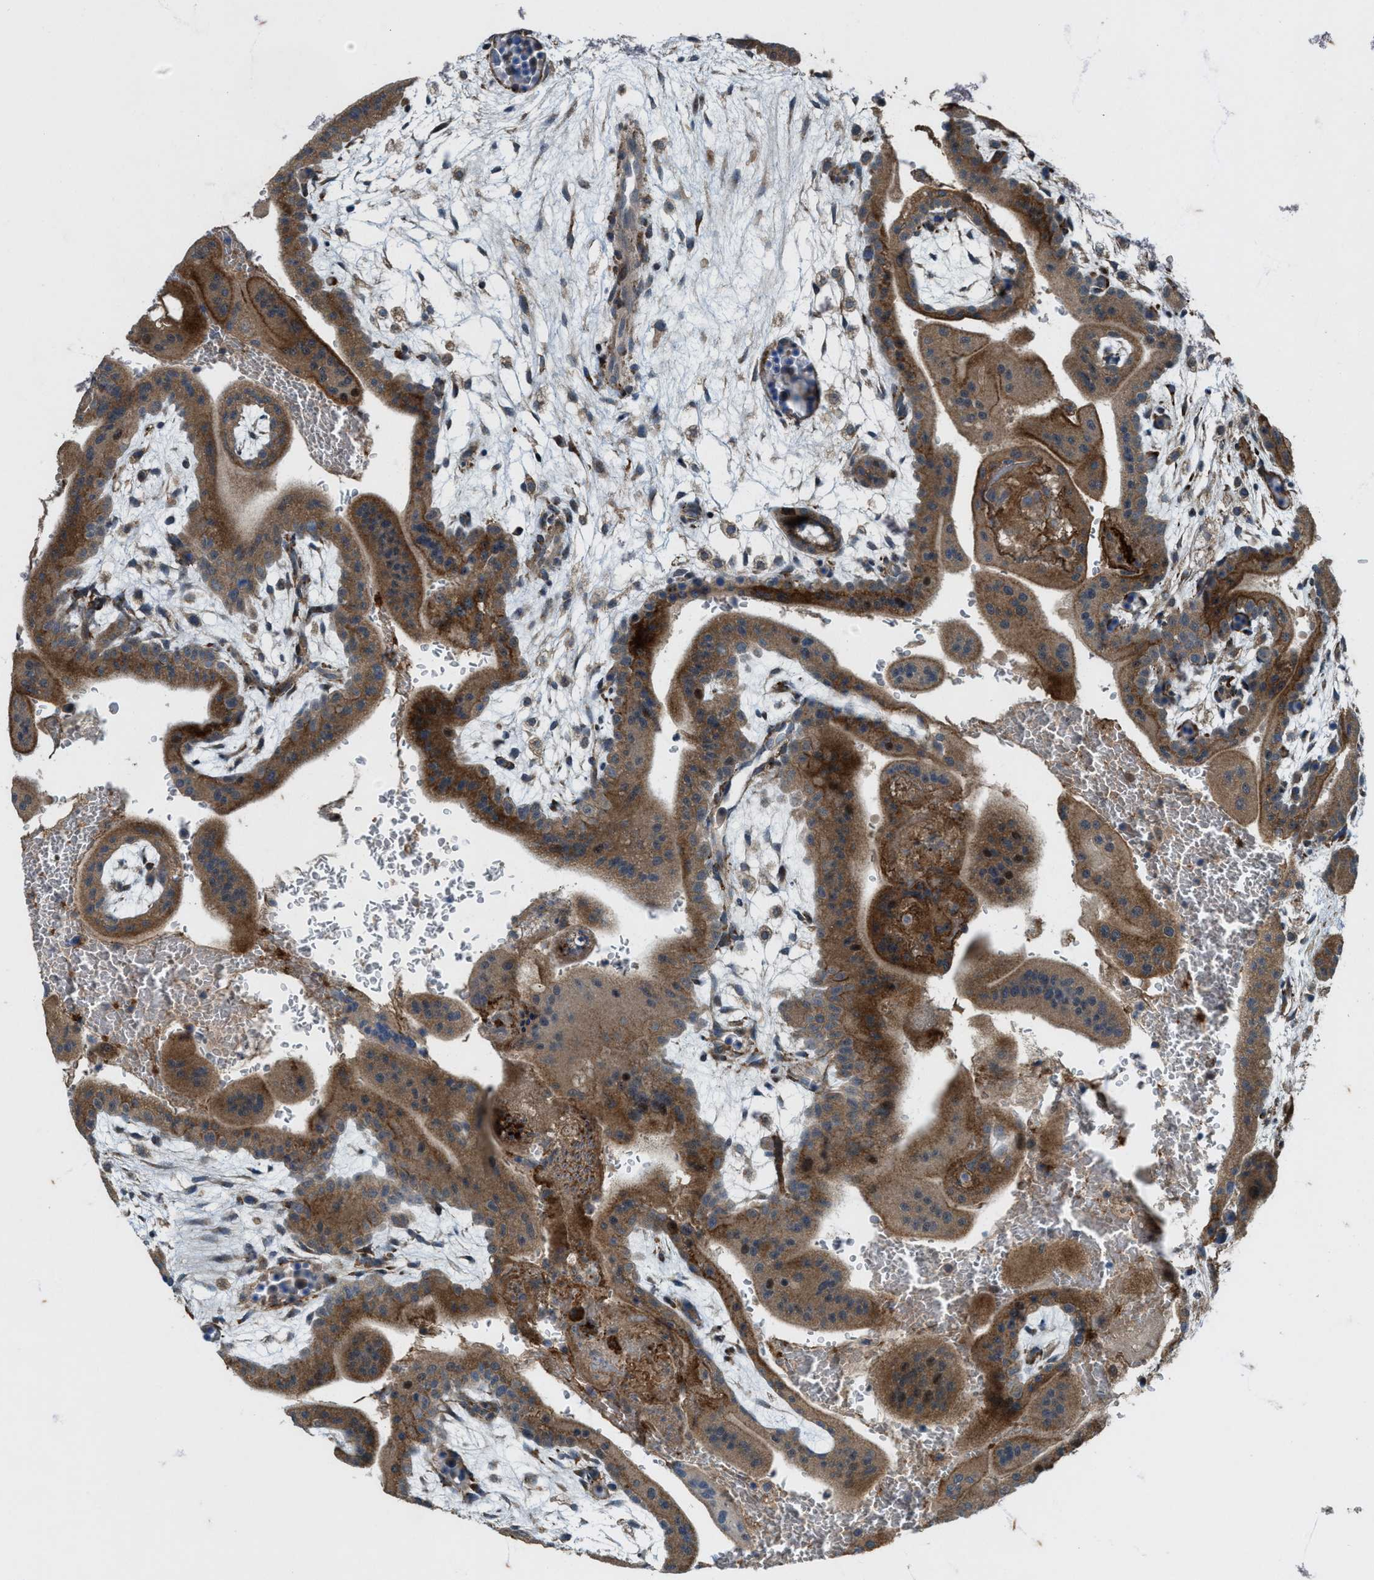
{"staining": {"intensity": "strong", "quantity": ">75%", "location": "cytoplasmic/membranous"}, "tissue": "placenta", "cell_type": "Decidual cells", "image_type": "normal", "snomed": [{"axis": "morphology", "description": "Normal tissue, NOS"}, {"axis": "topography", "description": "Placenta"}], "caption": "Brown immunohistochemical staining in unremarkable human placenta shows strong cytoplasmic/membranous expression in about >75% of decidual cells. The staining was performed using DAB (3,3'-diaminobenzidine), with brown indicating positive protein expression. Nuclei are stained blue with hematoxylin.", "gene": "LRRC72", "patient": {"sex": "female", "age": 35}}